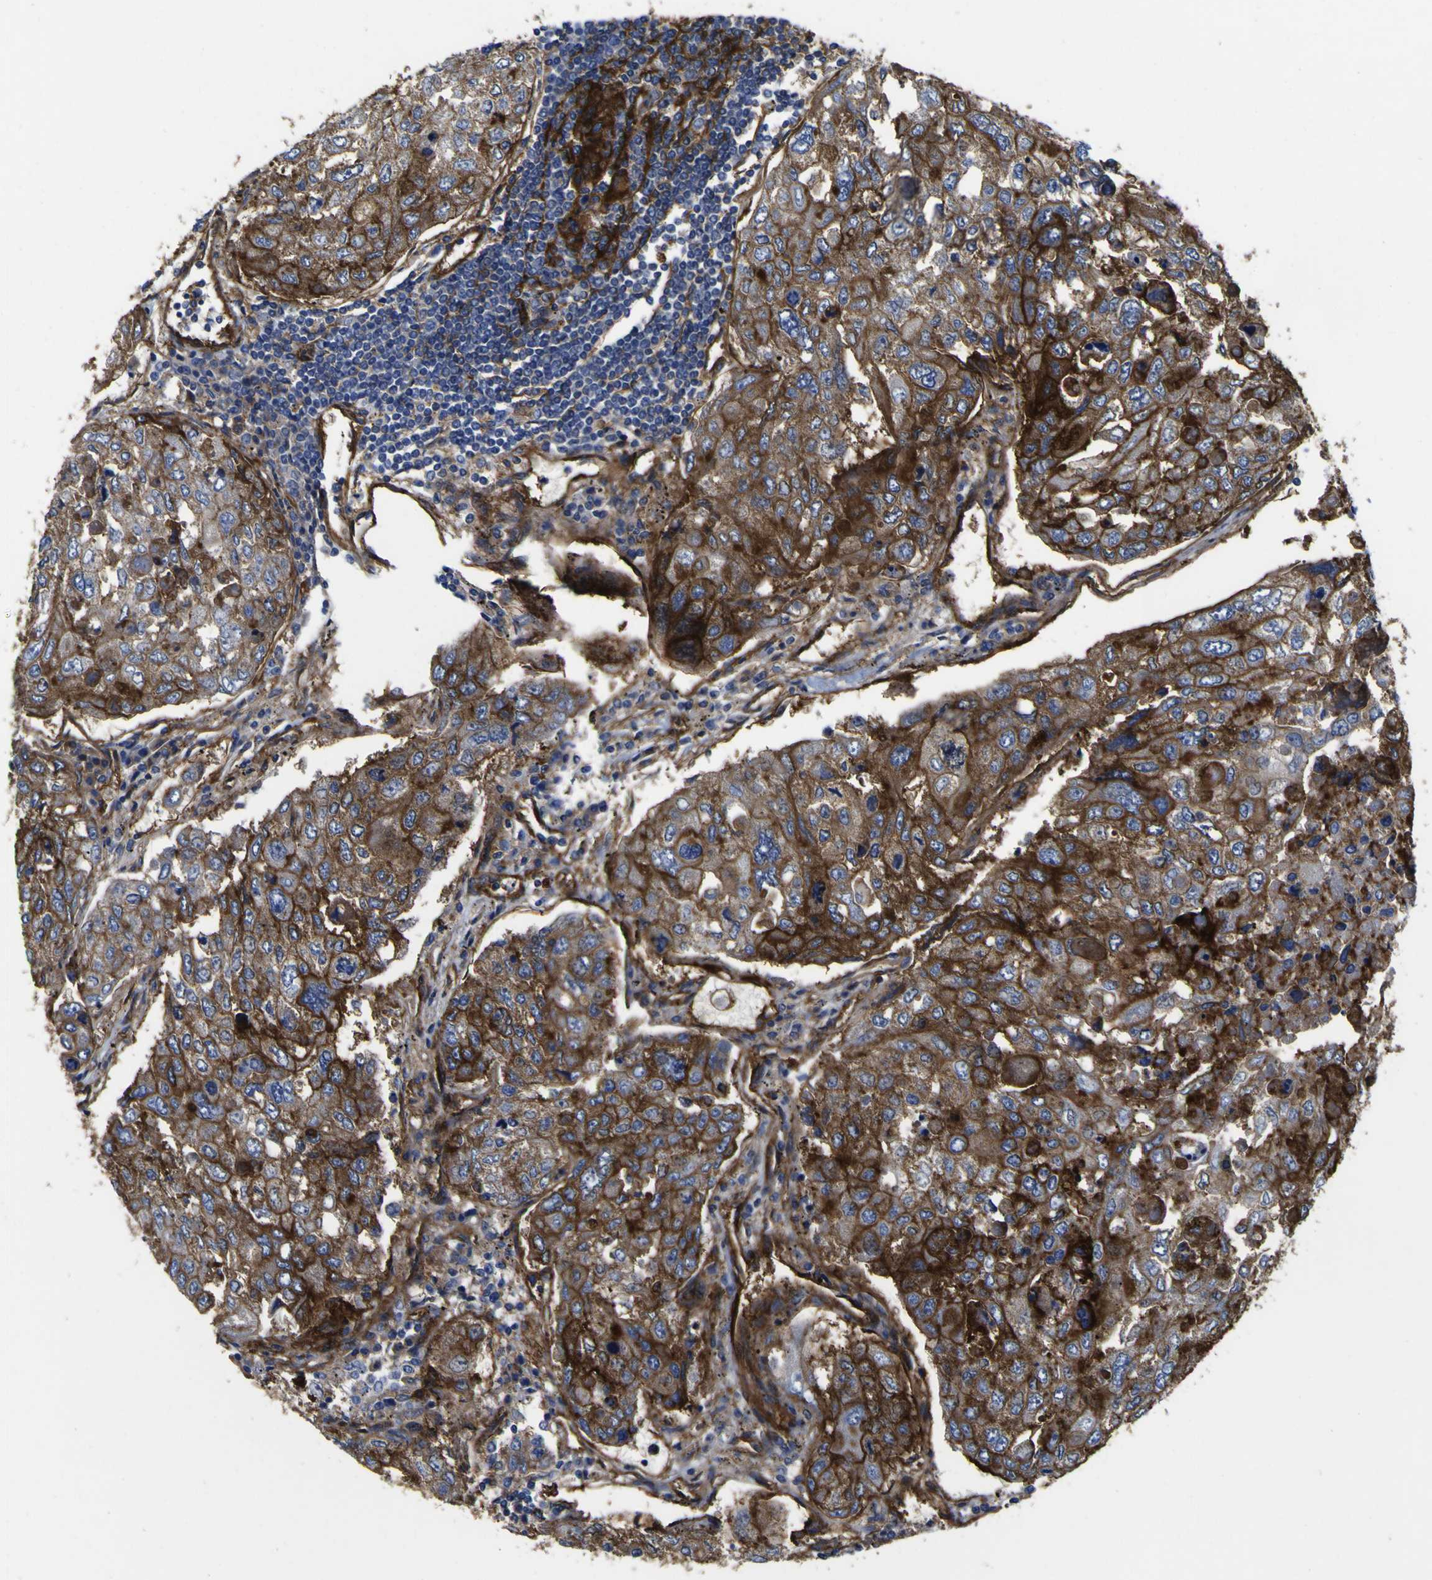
{"staining": {"intensity": "moderate", "quantity": ">75%", "location": "cytoplasmic/membranous"}, "tissue": "urothelial cancer", "cell_type": "Tumor cells", "image_type": "cancer", "snomed": [{"axis": "morphology", "description": "Urothelial carcinoma, High grade"}, {"axis": "topography", "description": "Lymph node"}, {"axis": "topography", "description": "Urinary bladder"}], "caption": "Immunohistochemical staining of human urothelial cancer reveals moderate cytoplasmic/membranous protein expression in about >75% of tumor cells. (DAB (3,3'-diaminobenzidine) = brown stain, brightfield microscopy at high magnification).", "gene": "CD151", "patient": {"sex": "male", "age": 51}}